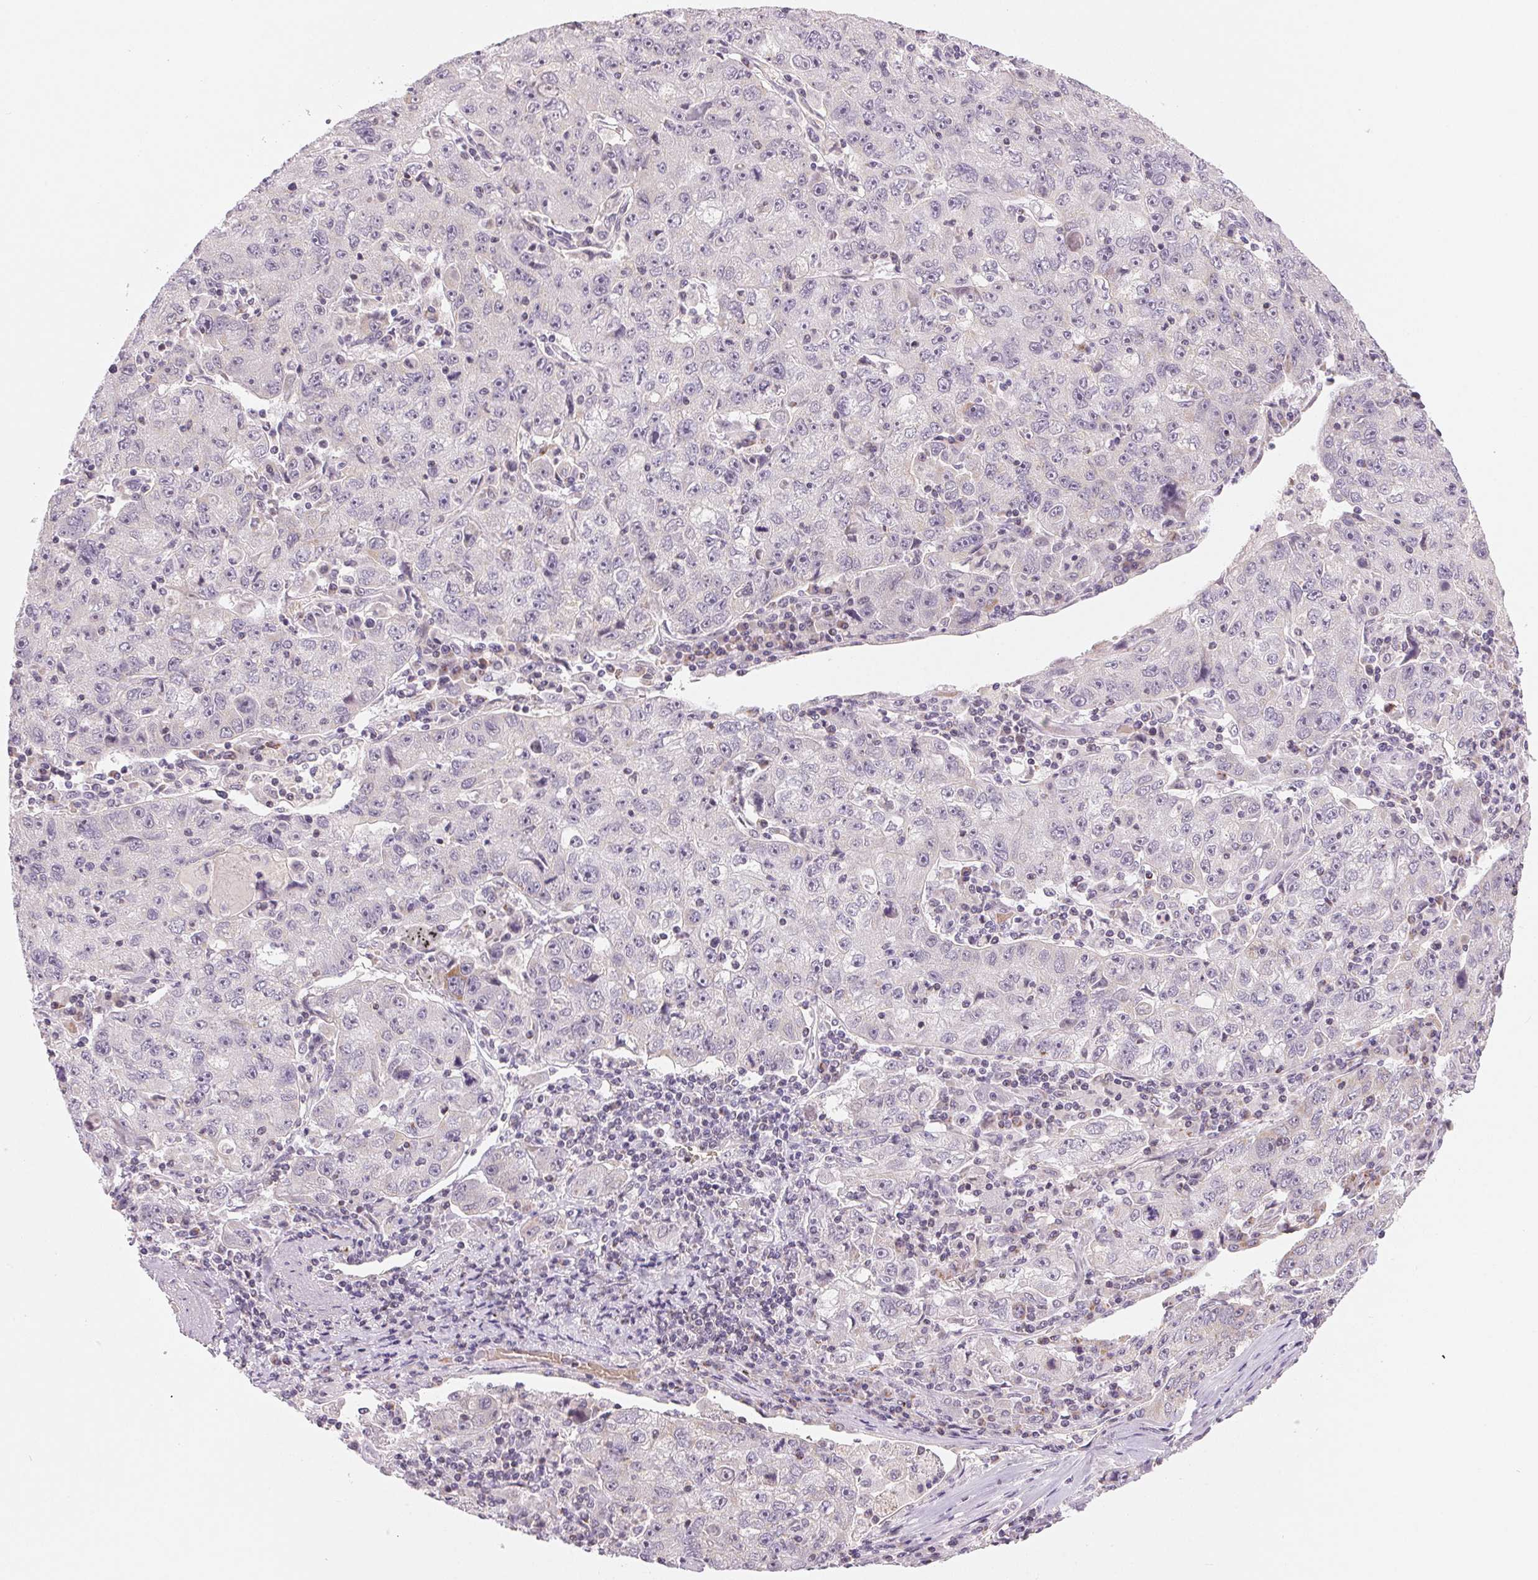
{"staining": {"intensity": "negative", "quantity": "none", "location": "none"}, "tissue": "lung cancer", "cell_type": "Tumor cells", "image_type": "cancer", "snomed": [{"axis": "morphology", "description": "Normal morphology"}, {"axis": "morphology", "description": "Adenocarcinoma, NOS"}, {"axis": "topography", "description": "Lymph node"}, {"axis": "topography", "description": "Lung"}], "caption": "DAB (3,3'-diaminobenzidine) immunohistochemical staining of human lung cancer (adenocarcinoma) displays no significant expression in tumor cells.", "gene": "HINT2", "patient": {"sex": "female", "age": 57}}